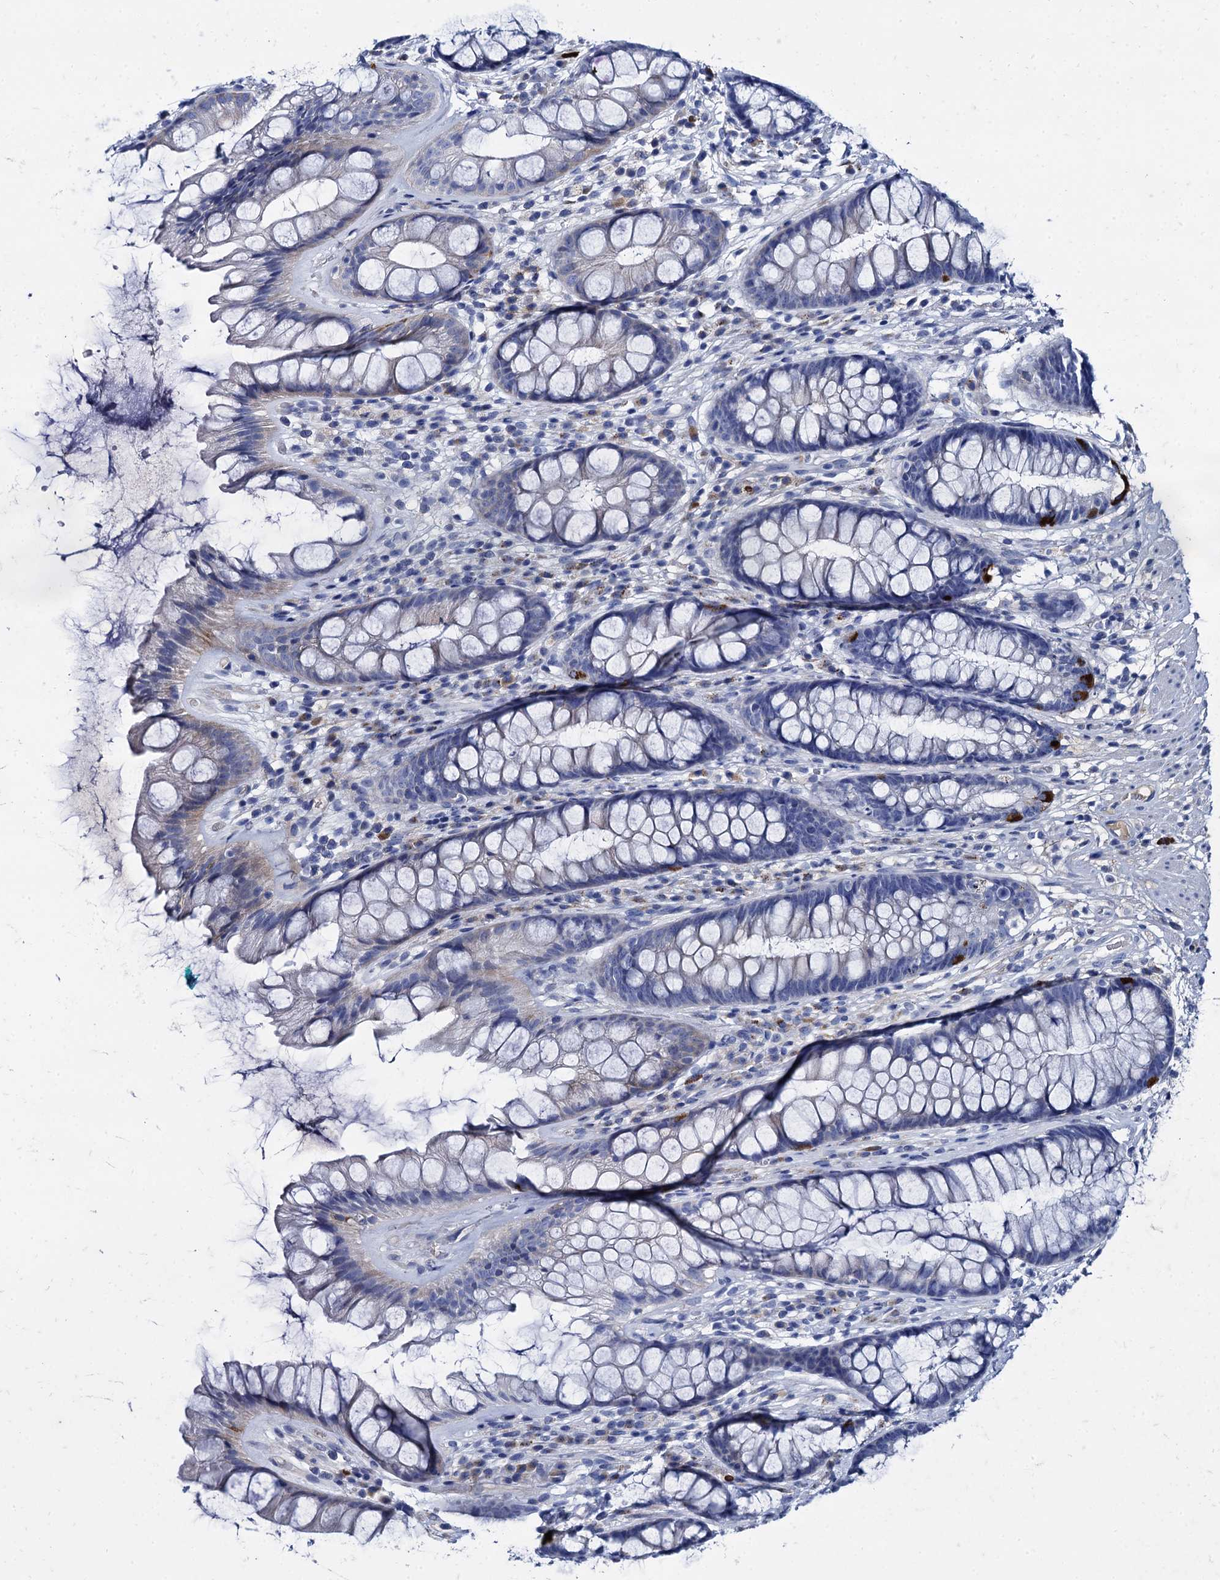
{"staining": {"intensity": "strong", "quantity": "<25%", "location": "cytoplasmic/membranous"}, "tissue": "rectum", "cell_type": "Glandular cells", "image_type": "normal", "snomed": [{"axis": "morphology", "description": "Normal tissue, NOS"}, {"axis": "topography", "description": "Rectum"}], "caption": "Immunohistochemical staining of benign human rectum exhibits strong cytoplasmic/membranous protein positivity in about <25% of glandular cells.", "gene": "TMEM72", "patient": {"sex": "male", "age": 74}}